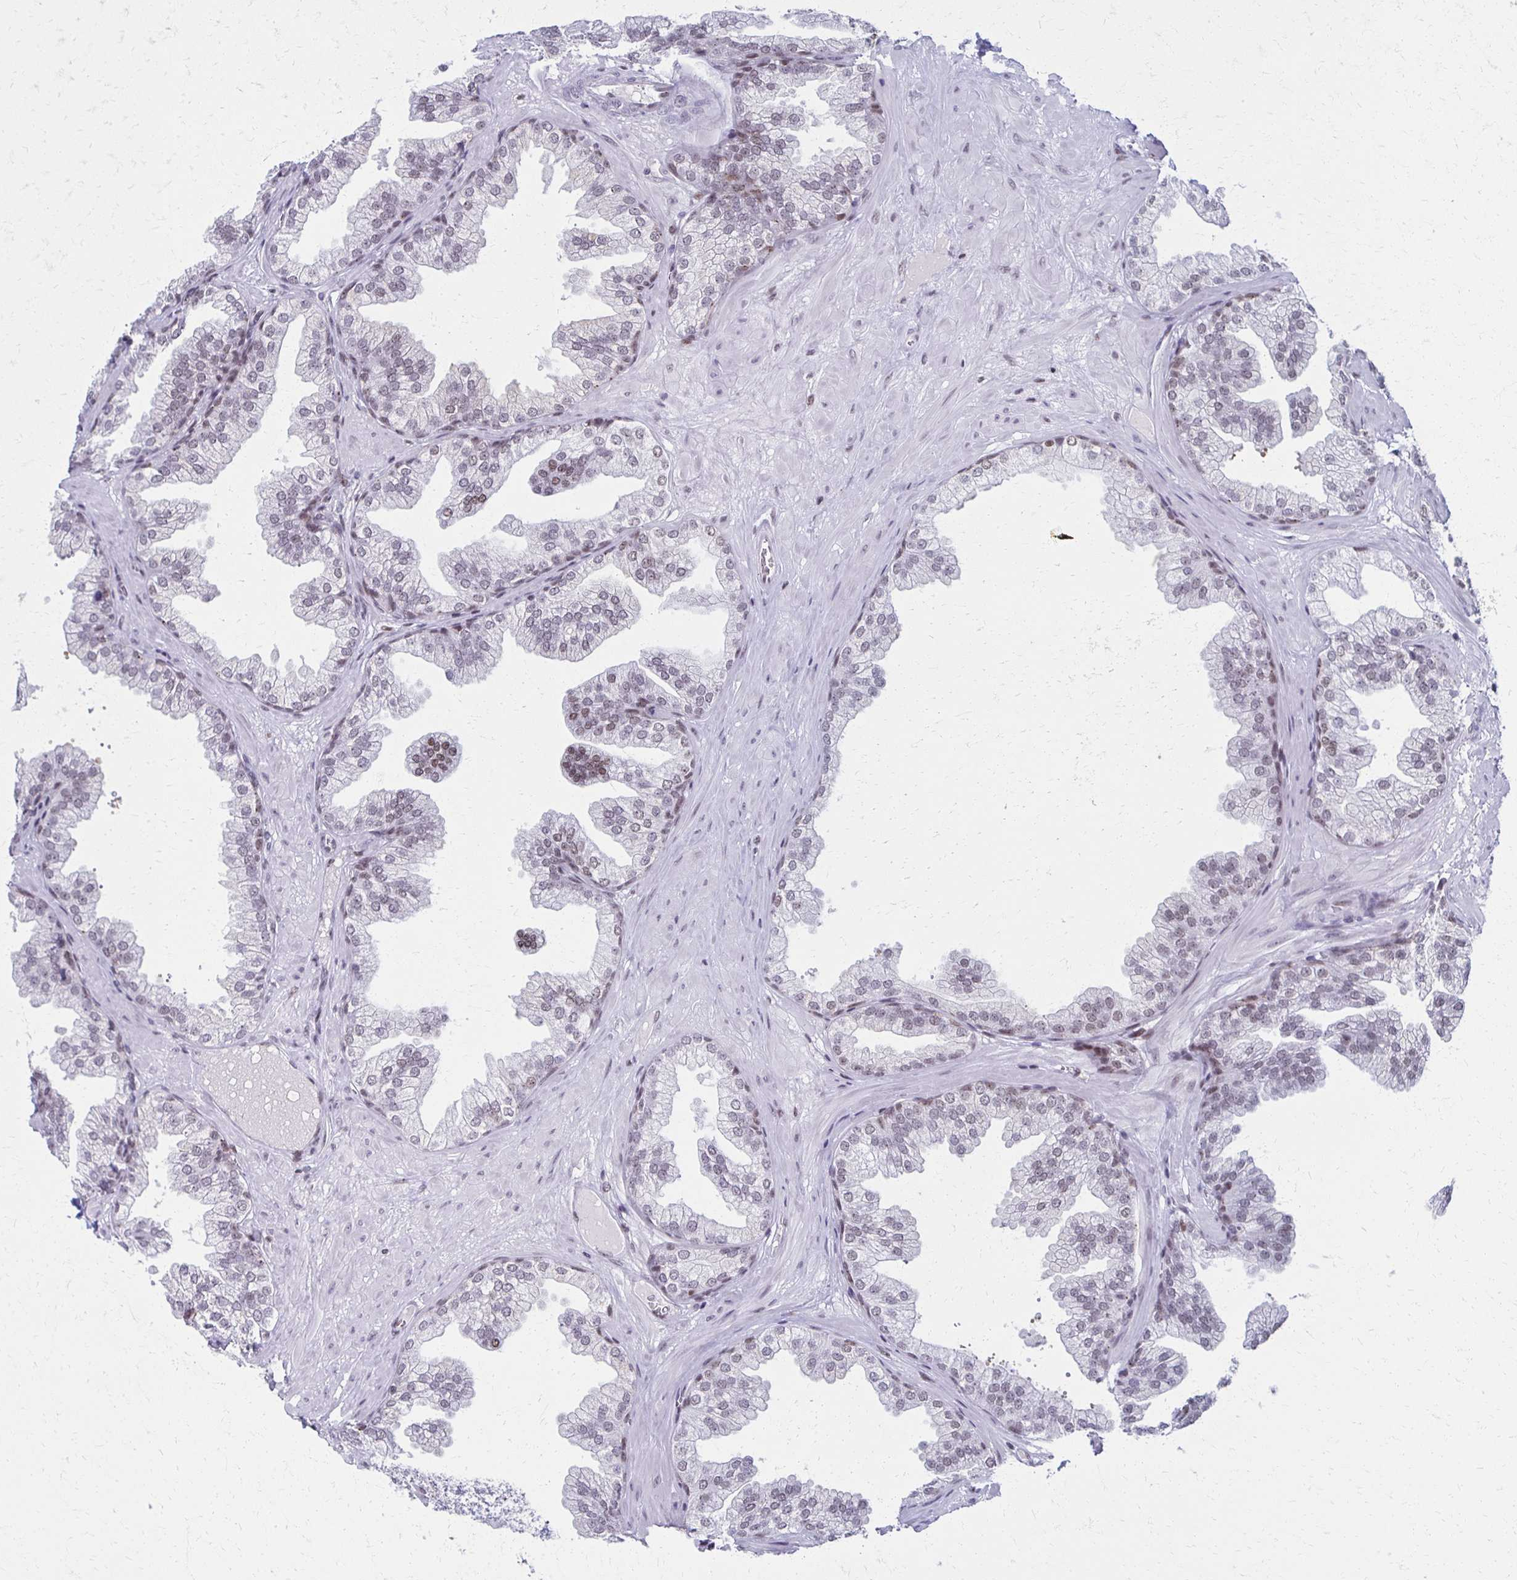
{"staining": {"intensity": "moderate", "quantity": "25%-75%", "location": "nuclear"}, "tissue": "prostate", "cell_type": "Glandular cells", "image_type": "normal", "snomed": [{"axis": "morphology", "description": "Normal tissue, NOS"}, {"axis": "topography", "description": "Prostate"}], "caption": "Immunohistochemical staining of normal human prostate demonstrates moderate nuclear protein positivity in about 25%-75% of glandular cells. (brown staining indicates protein expression, while blue staining denotes nuclei).", "gene": "IRF7", "patient": {"sex": "male", "age": 37}}